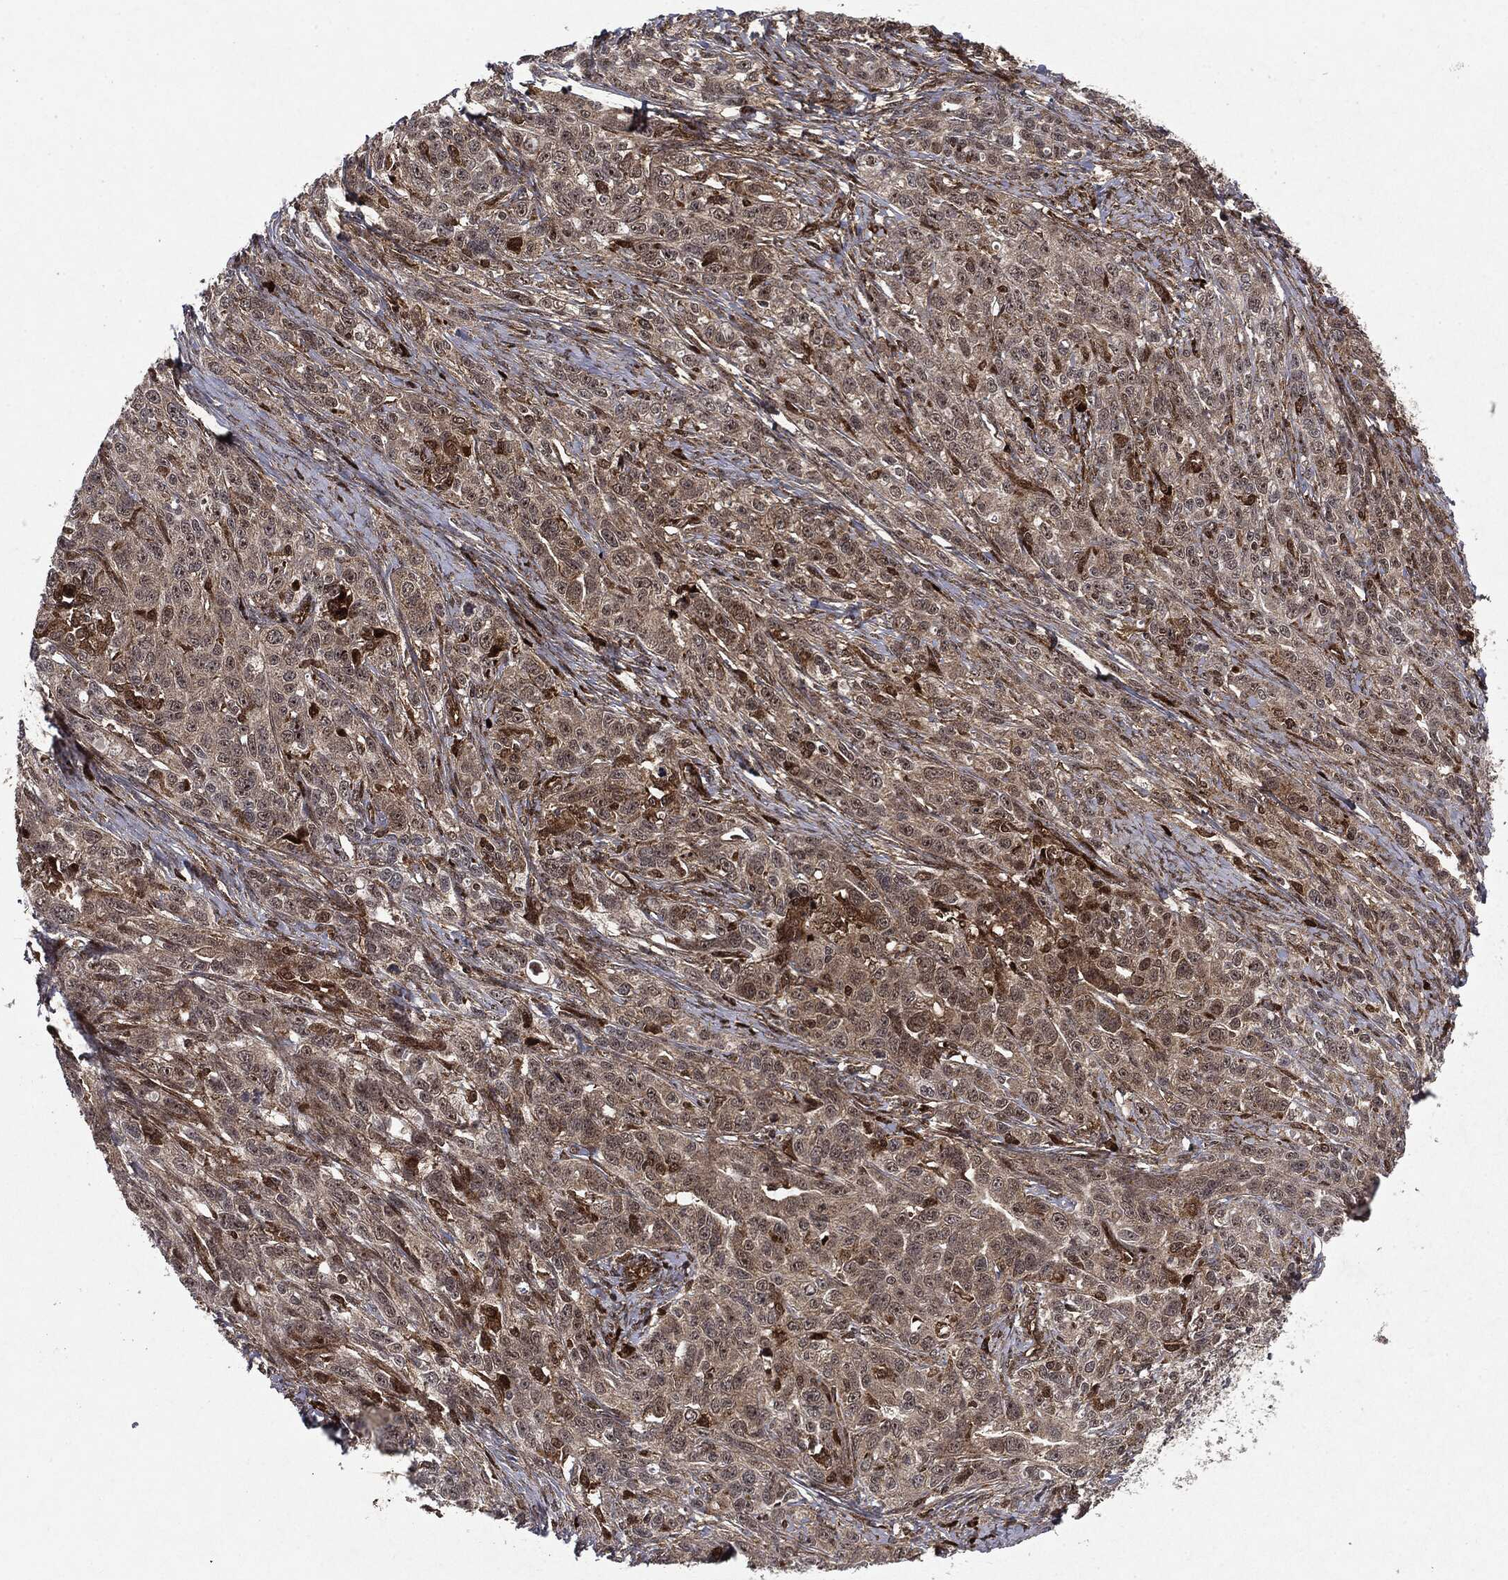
{"staining": {"intensity": "moderate", "quantity": "<25%", "location": "nuclear"}, "tissue": "ovarian cancer", "cell_type": "Tumor cells", "image_type": "cancer", "snomed": [{"axis": "morphology", "description": "Cystadenocarcinoma, serous, NOS"}, {"axis": "topography", "description": "Ovary"}], "caption": "Ovarian serous cystadenocarcinoma stained with DAB IHC reveals low levels of moderate nuclear staining in about <25% of tumor cells.", "gene": "OTUB1", "patient": {"sex": "female", "age": 71}}